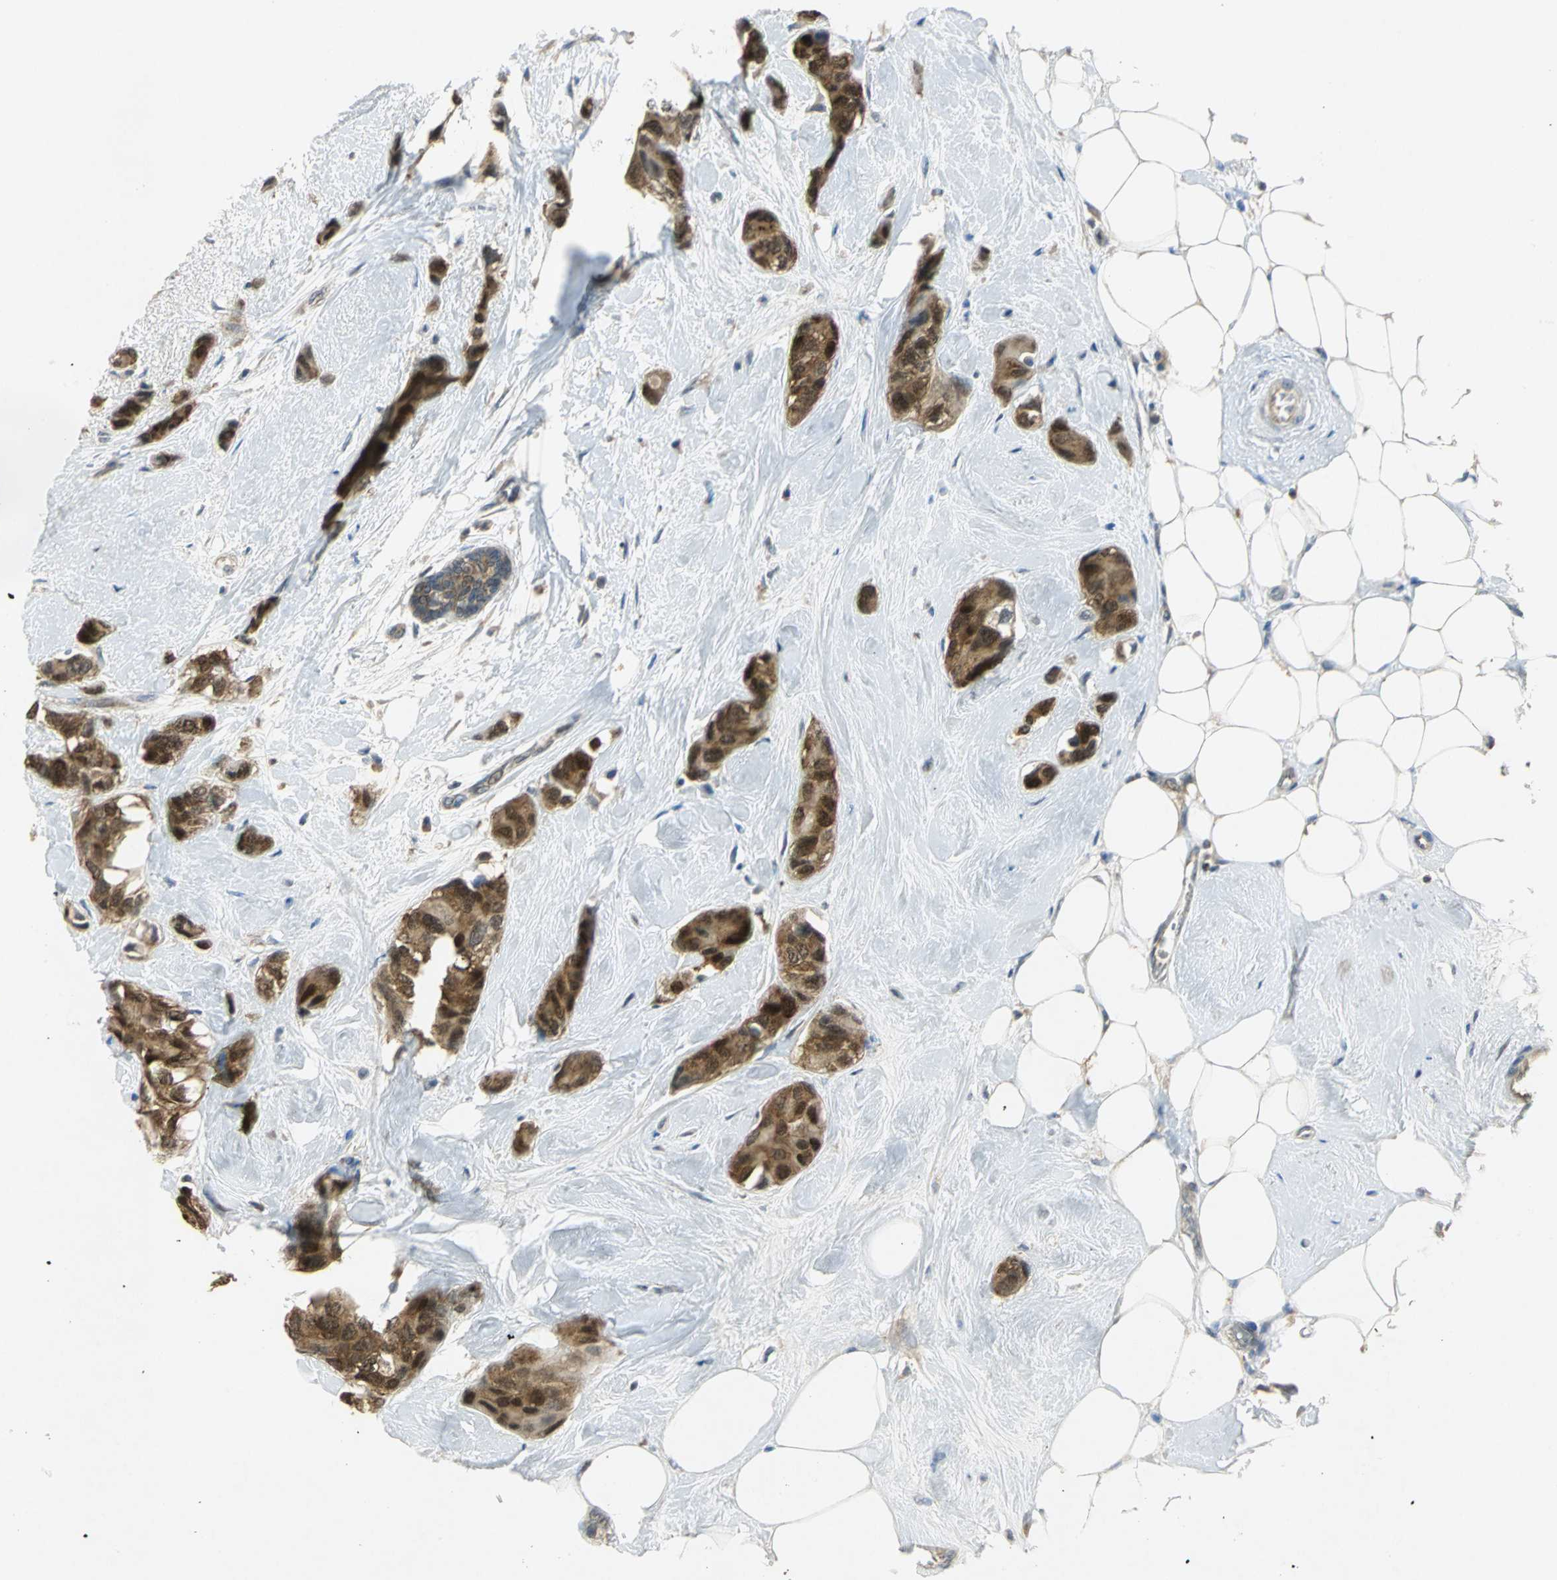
{"staining": {"intensity": "strong", "quantity": ">75%", "location": "cytoplasmic/membranous,nuclear"}, "tissue": "breast cancer", "cell_type": "Tumor cells", "image_type": "cancer", "snomed": [{"axis": "morphology", "description": "Duct carcinoma"}, {"axis": "topography", "description": "Breast"}], "caption": "This is a micrograph of IHC staining of breast intraductal carcinoma, which shows strong expression in the cytoplasmic/membranous and nuclear of tumor cells.", "gene": "PPIA", "patient": {"sex": "female", "age": 51}}